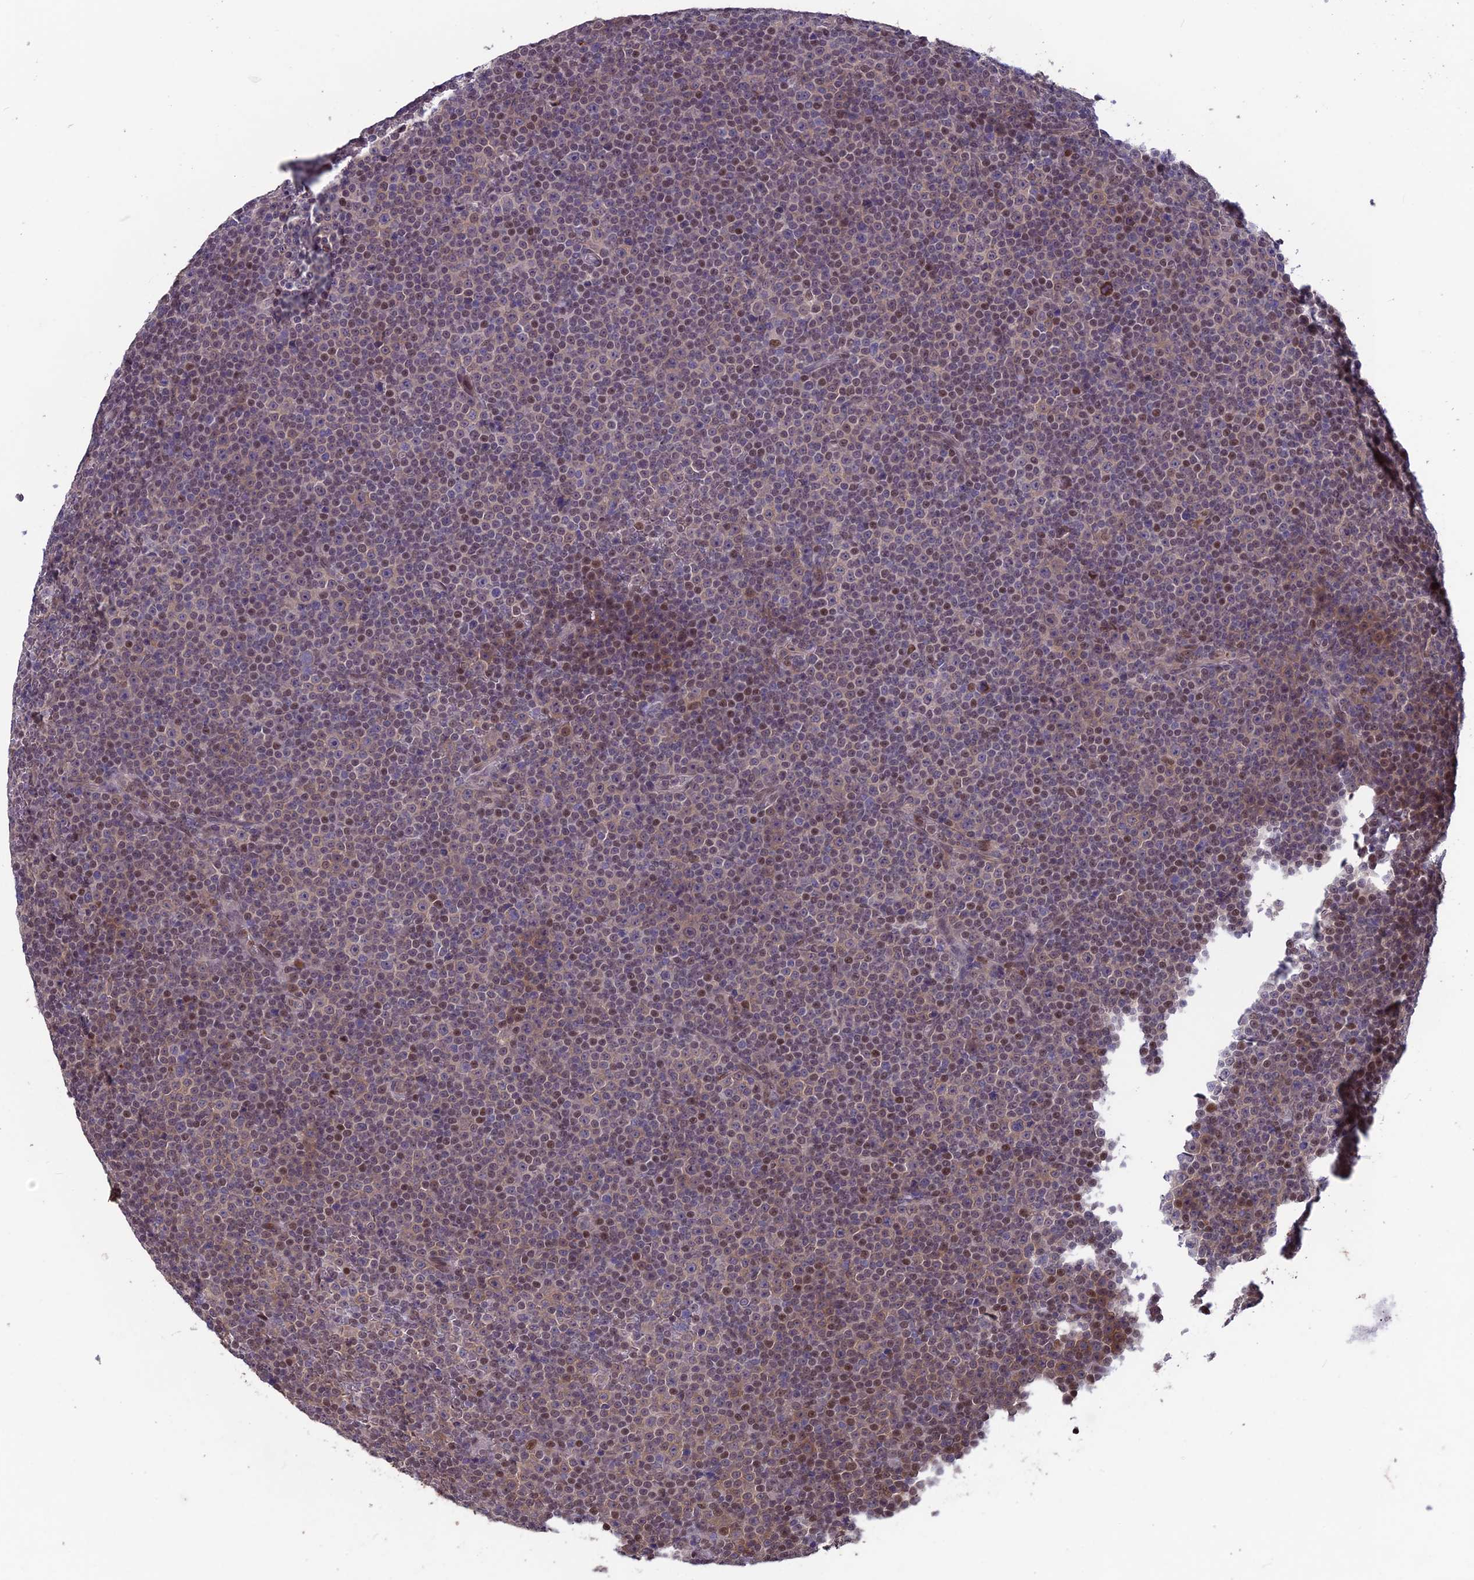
{"staining": {"intensity": "negative", "quantity": "none", "location": "none"}, "tissue": "lymphoma", "cell_type": "Tumor cells", "image_type": "cancer", "snomed": [{"axis": "morphology", "description": "Malignant lymphoma, non-Hodgkin's type, Low grade"}, {"axis": "topography", "description": "Lymph node"}], "caption": "Immunohistochemistry (IHC) image of neoplastic tissue: low-grade malignant lymphoma, non-Hodgkin's type stained with DAB (3,3'-diaminobenzidine) demonstrates no significant protein staining in tumor cells. (Immunohistochemistry, brightfield microscopy, high magnification).", "gene": "MAST2", "patient": {"sex": "female", "age": 67}}